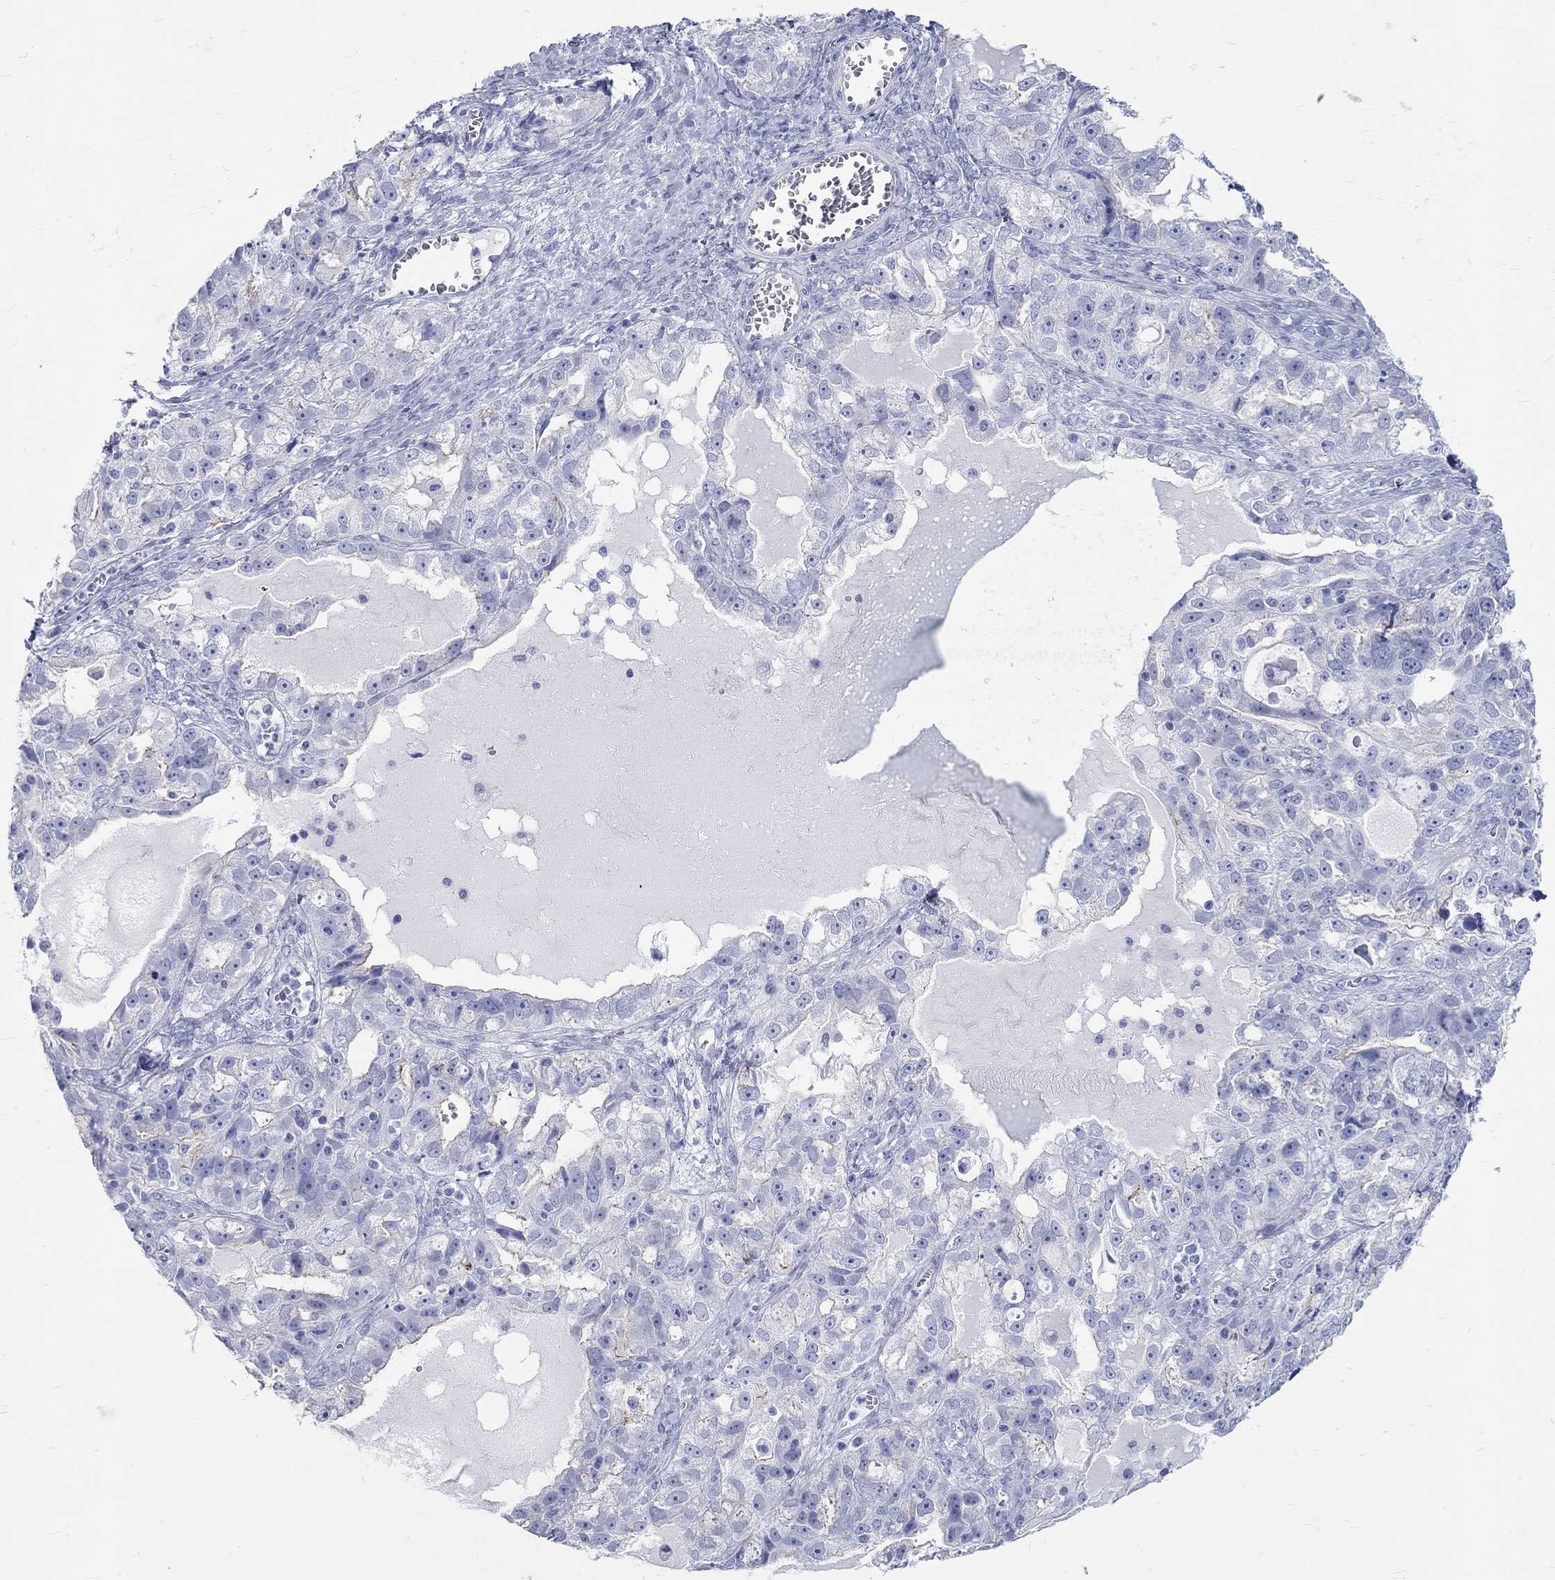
{"staining": {"intensity": "negative", "quantity": "none", "location": "none"}, "tissue": "ovarian cancer", "cell_type": "Tumor cells", "image_type": "cancer", "snomed": [{"axis": "morphology", "description": "Cystadenocarcinoma, serous, NOS"}, {"axis": "topography", "description": "Ovary"}], "caption": "This is an immunohistochemistry histopathology image of ovarian cancer. There is no positivity in tumor cells.", "gene": "SPATA9", "patient": {"sex": "female", "age": 51}}